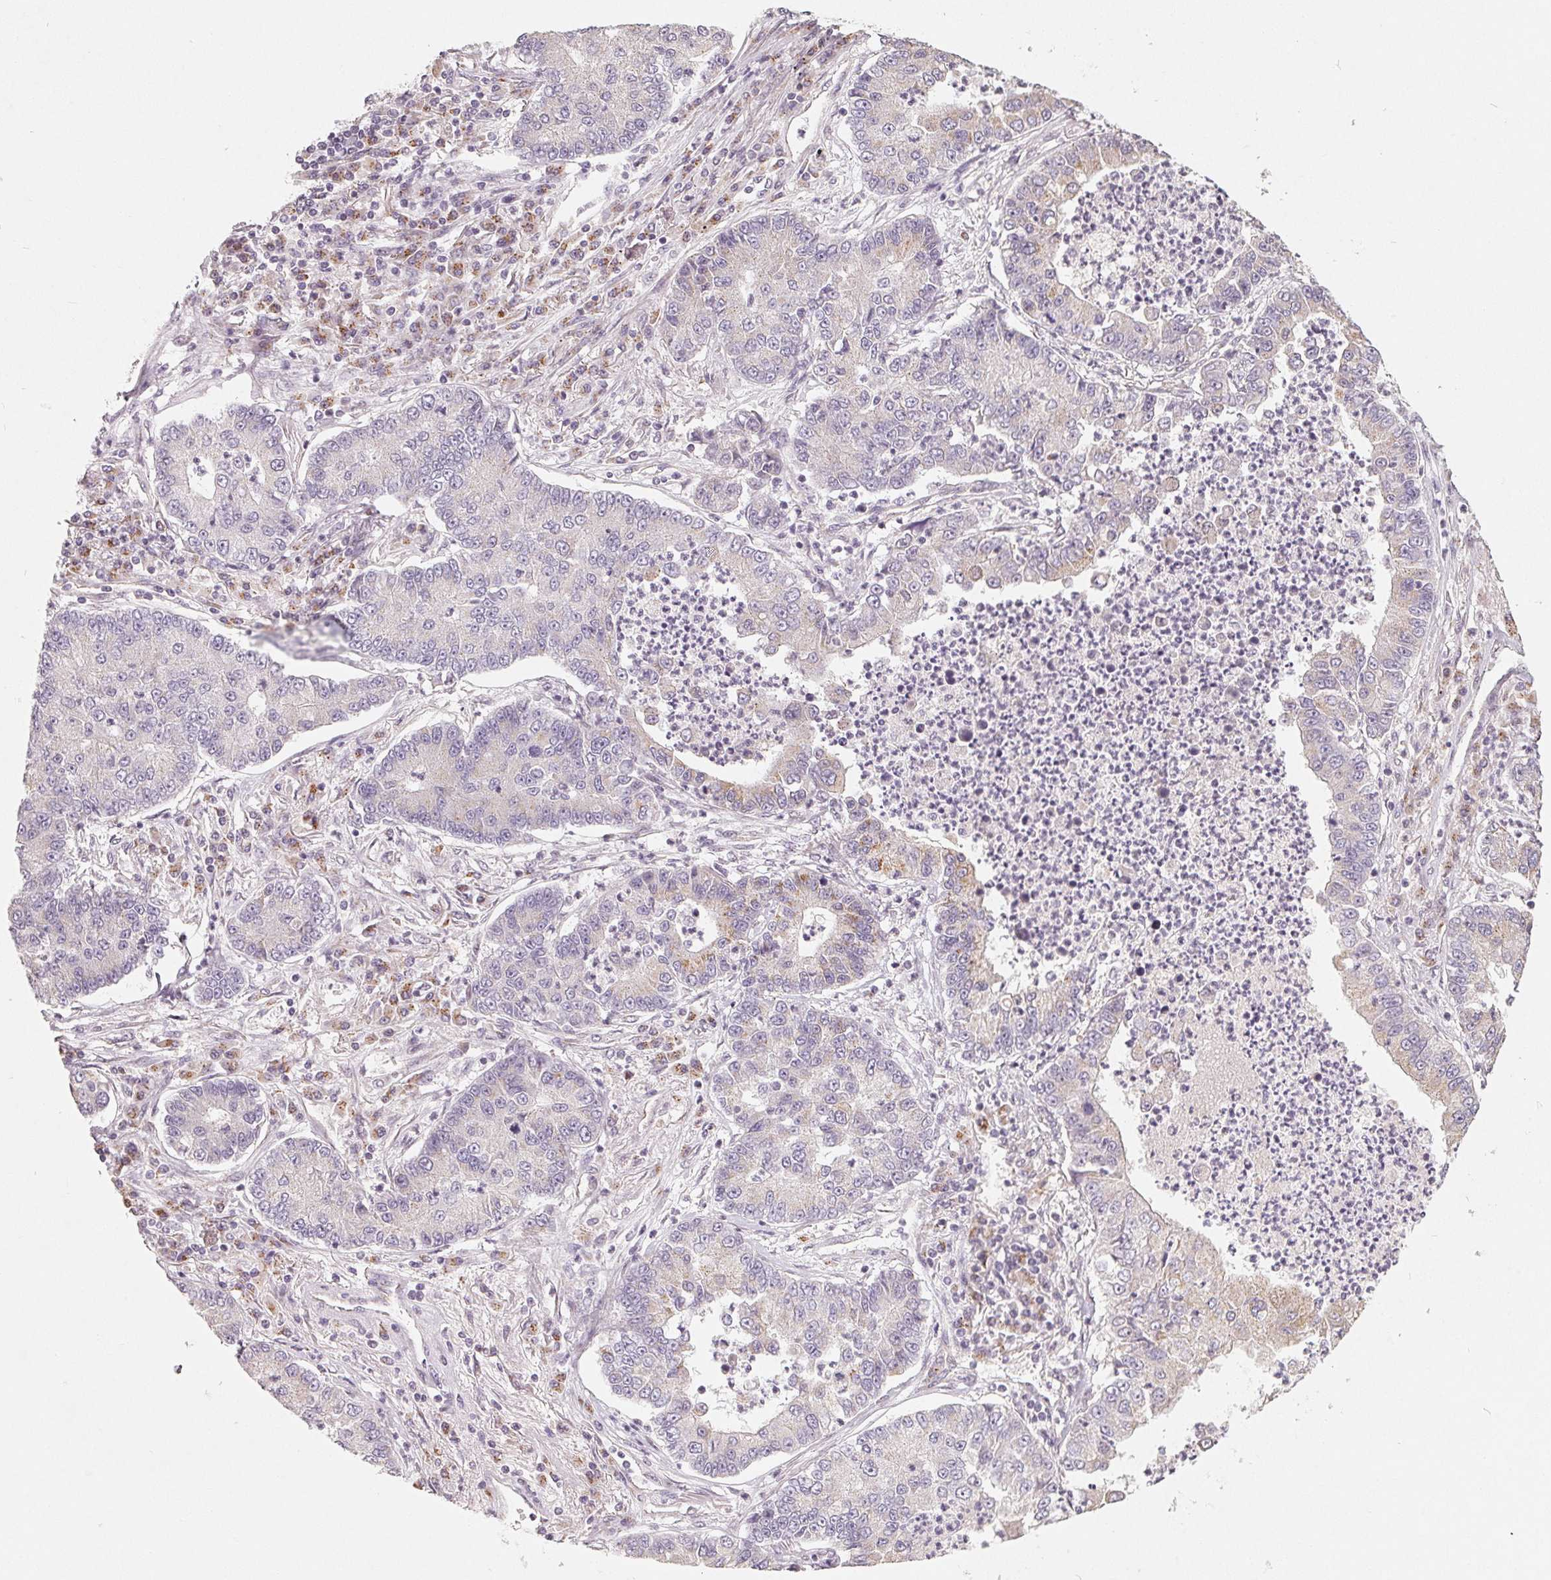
{"staining": {"intensity": "weak", "quantity": "<25%", "location": "cytoplasmic/membranous"}, "tissue": "lung cancer", "cell_type": "Tumor cells", "image_type": "cancer", "snomed": [{"axis": "morphology", "description": "Adenocarcinoma, NOS"}, {"axis": "topography", "description": "Lung"}], "caption": "Tumor cells are negative for brown protein staining in lung cancer (adenocarcinoma).", "gene": "TMSB15B", "patient": {"sex": "female", "age": 57}}